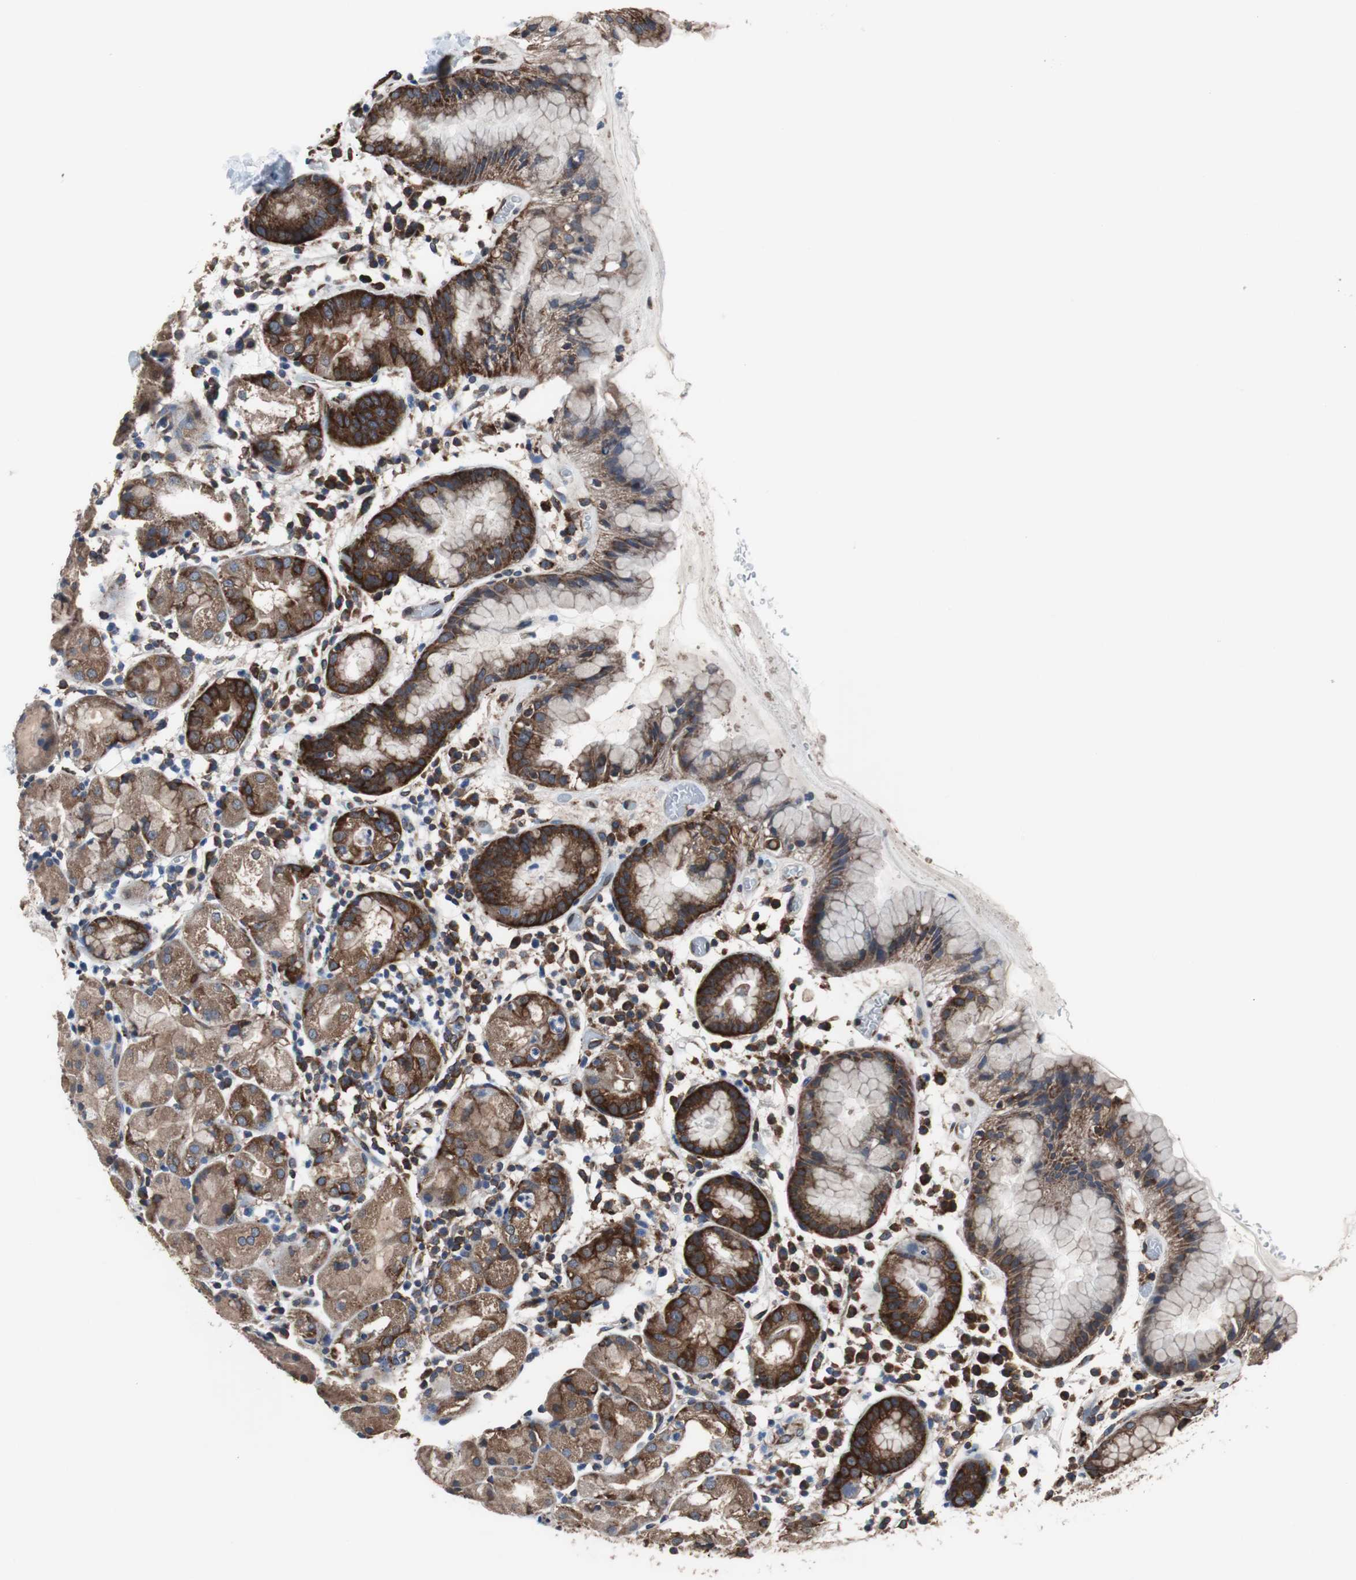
{"staining": {"intensity": "strong", "quantity": ">75%", "location": "cytoplasmic/membranous"}, "tissue": "stomach", "cell_type": "Glandular cells", "image_type": "normal", "snomed": [{"axis": "morphology", "description": "Normal tissue, NOS"}, {"axis": "topography", "description": "Stomach"}, {"axis": "topography", "description": "Stomach, lower"}], "caption": "Protein staining of benign stomach displays strong cytoplasmic/membranous positivity in about >75% of glandular cells.", "gene": "USP10", "patient": {"sex": "female", "age": 75}}